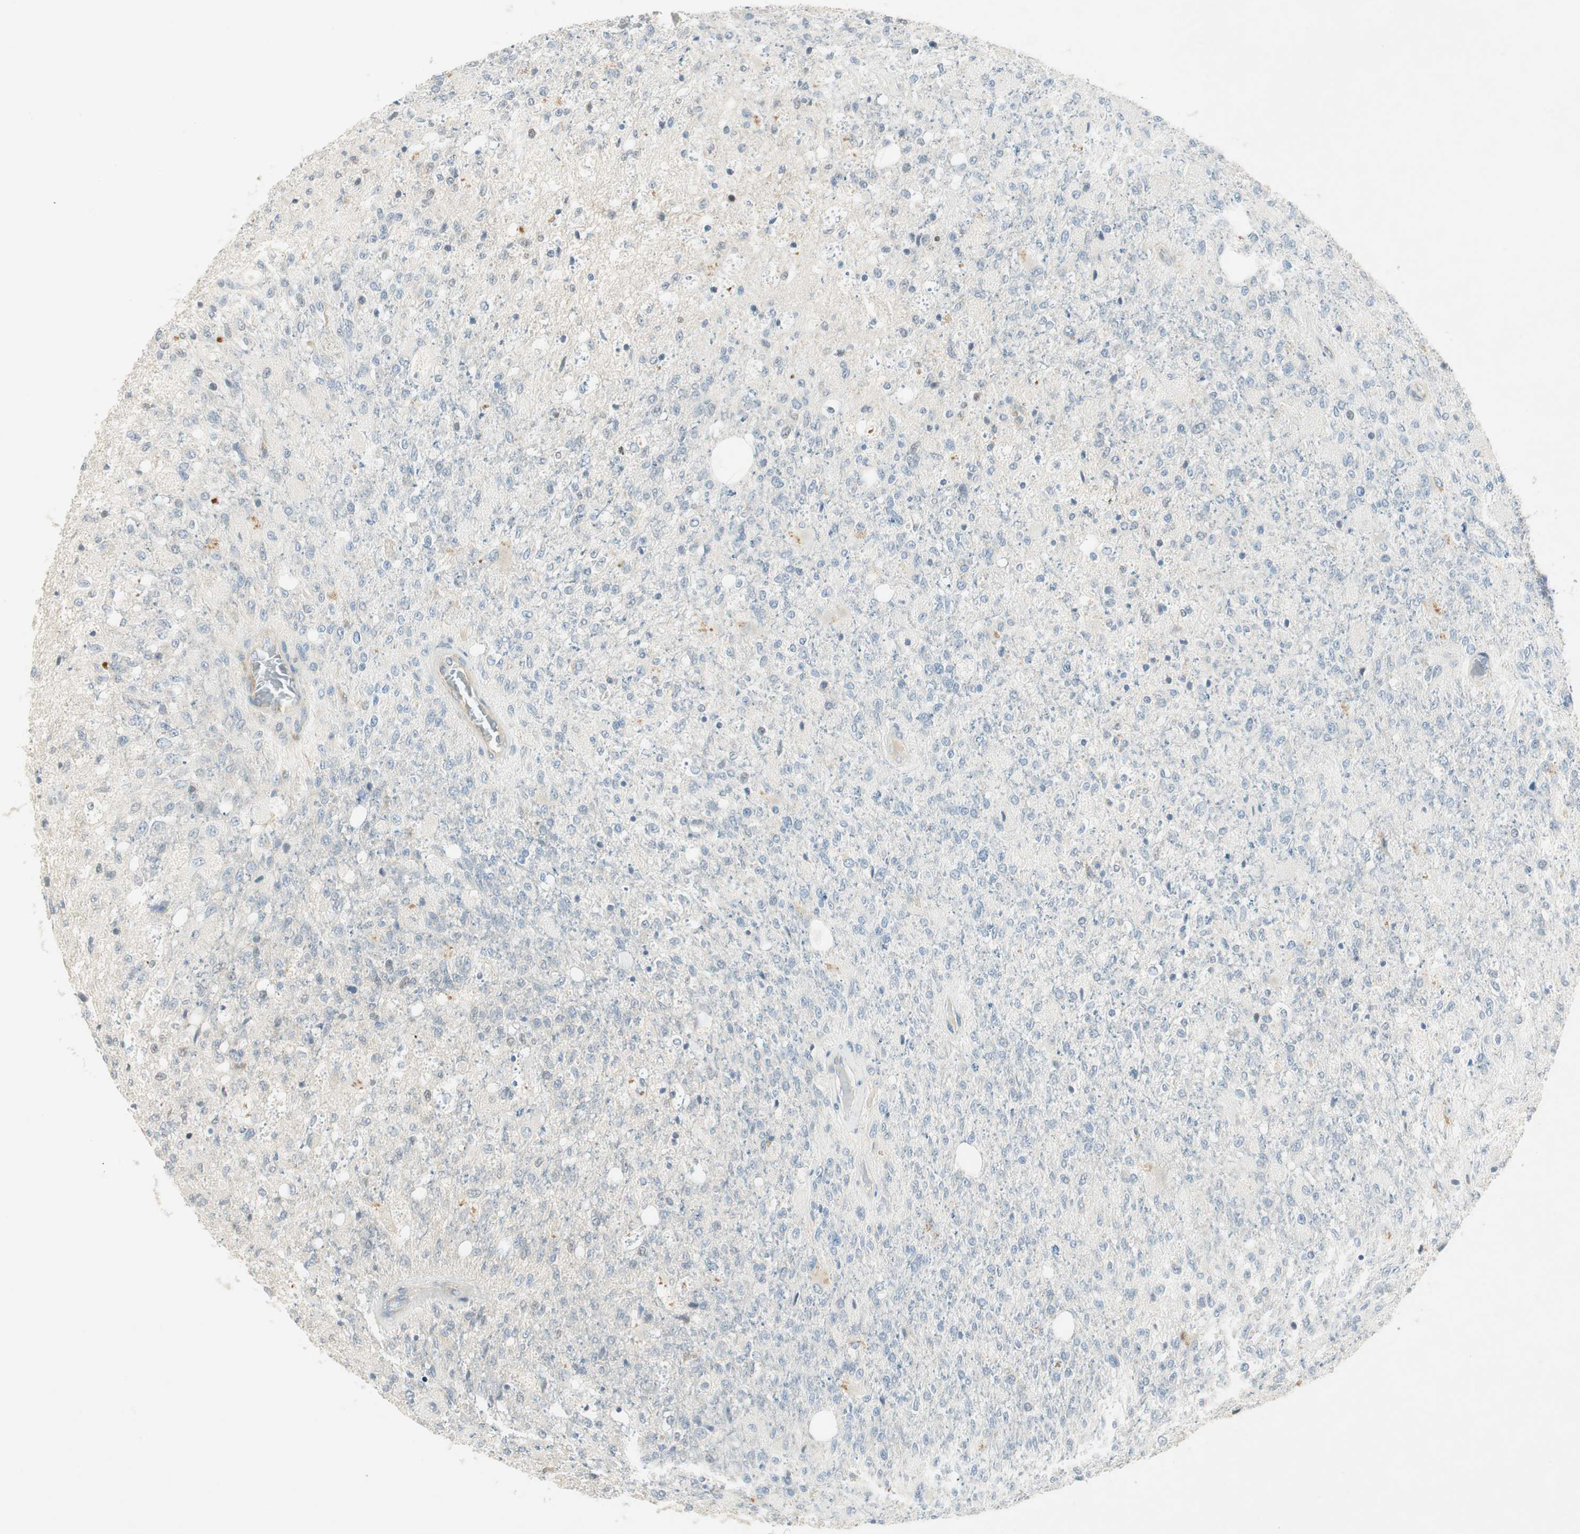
{"staining": {"intensity": "weak", "quantity": "<25%", "location": "cytoplasmic/membranous"}, "tissue": "glioma", "cell_type": "Tumor cells", "image_type": "cancer", "snomed": [{"axis": "morphology", "description": "Normal tissue, NOS"}, {"axis": "morphology", "description": "Glioma, malignant, High grade"}, {"axis": "topography", "description": "Cerebral cortex"}], "caption": "High power microscopy photomicrograph of an immunohistochemistry histopathology image of glioma, revealing no significant expression in tumor cells.", "gene": "STON1-GTF2A1L", "patient": {"sex": "male", "age": 77}}